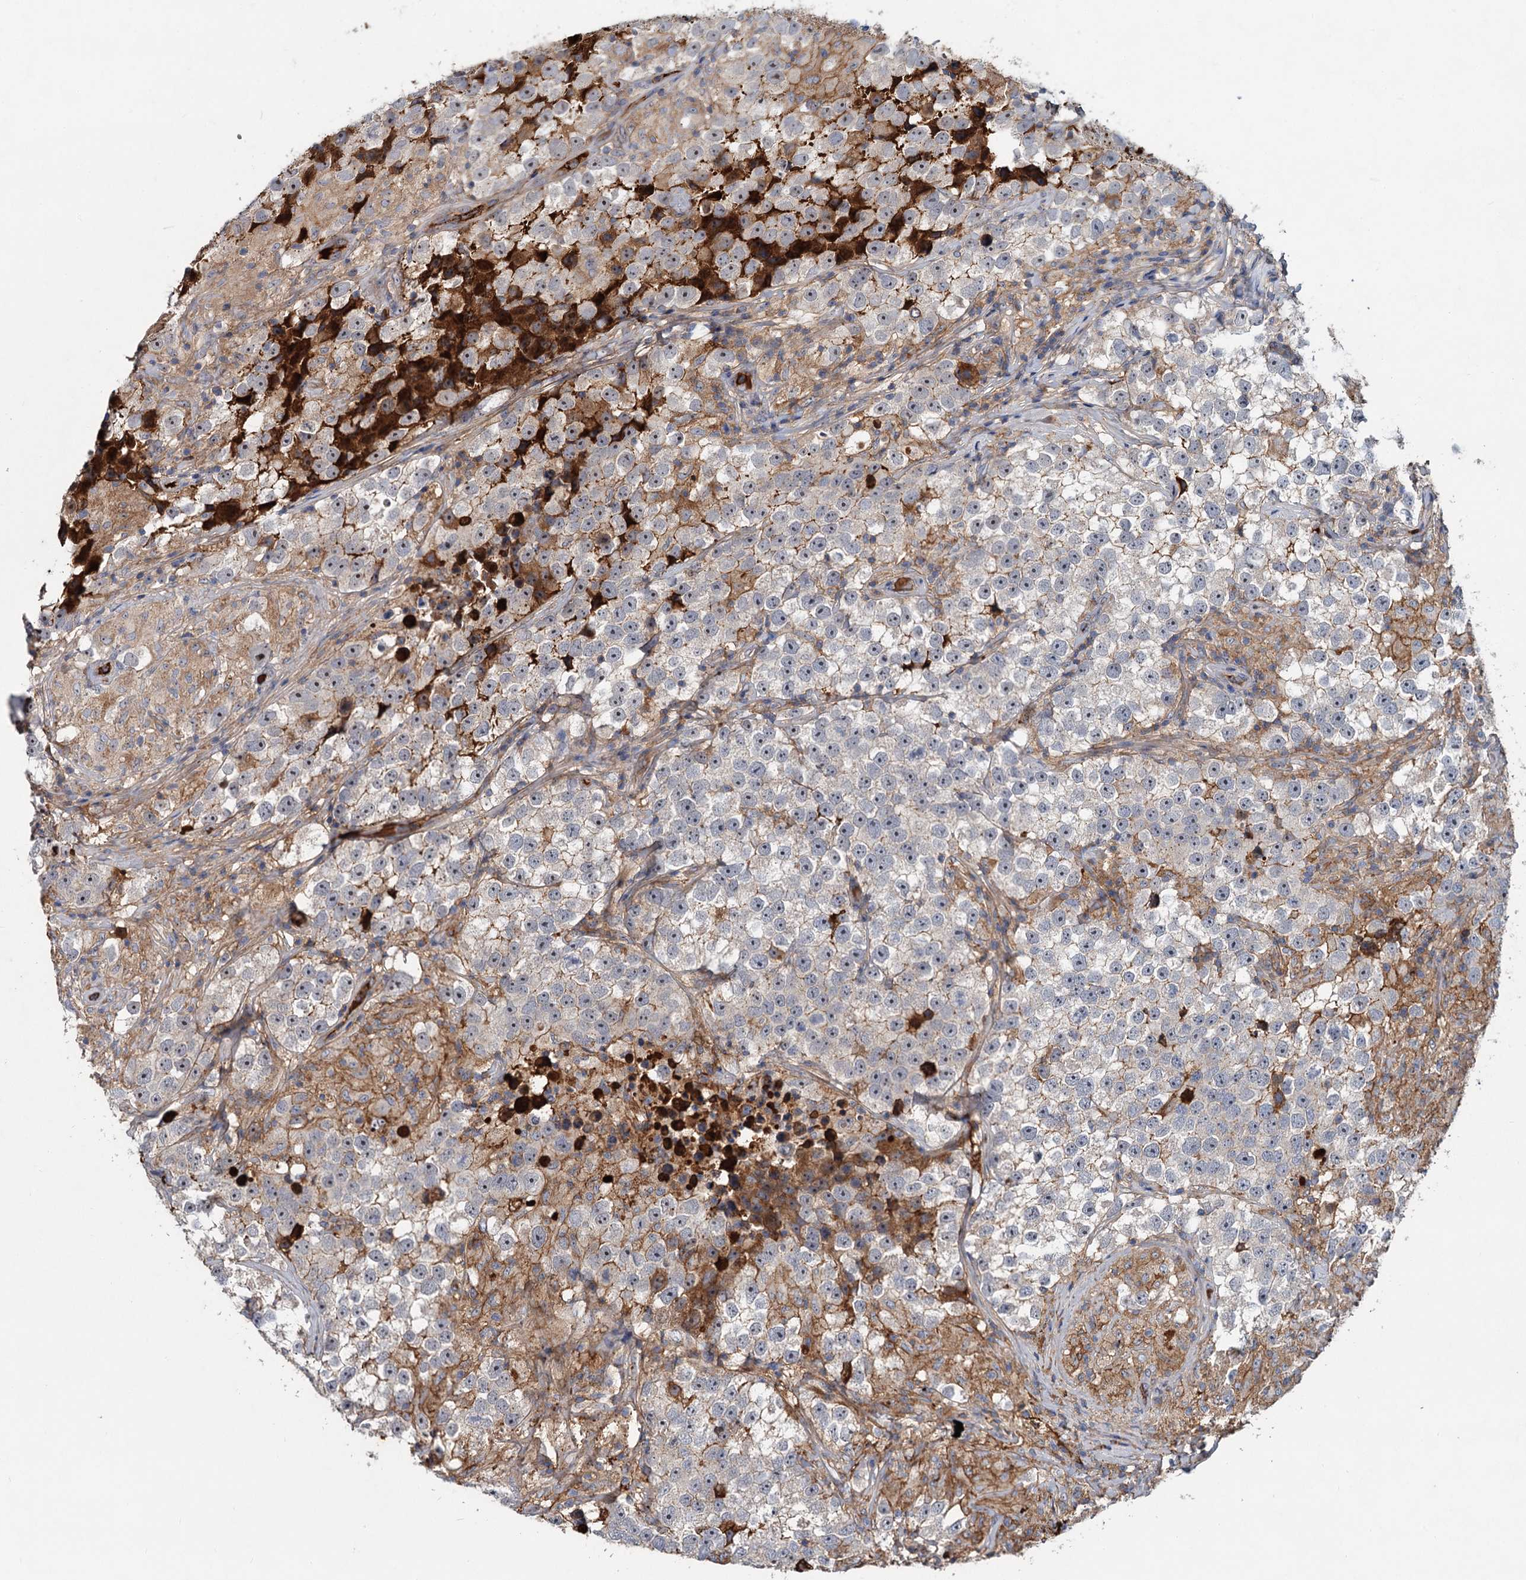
{"staining": {"intensity": "negative", "quantity": "none", "location": "none"}, "tissue": "testis cancer", "cell_type": "Tumor cells", "image_type": "cancer", "snomed": [{"axis": "morphology", "description": "Seminoma, NOS"}, {"axis": "topography", "description": "Testis"}], "caption": "Tumor cells show no significant staining in testis seminoma. (DAB IHC with hematoxylin counter stain).", "gene": "CHRD", "patient": {"sex": "male", "age": 46}}